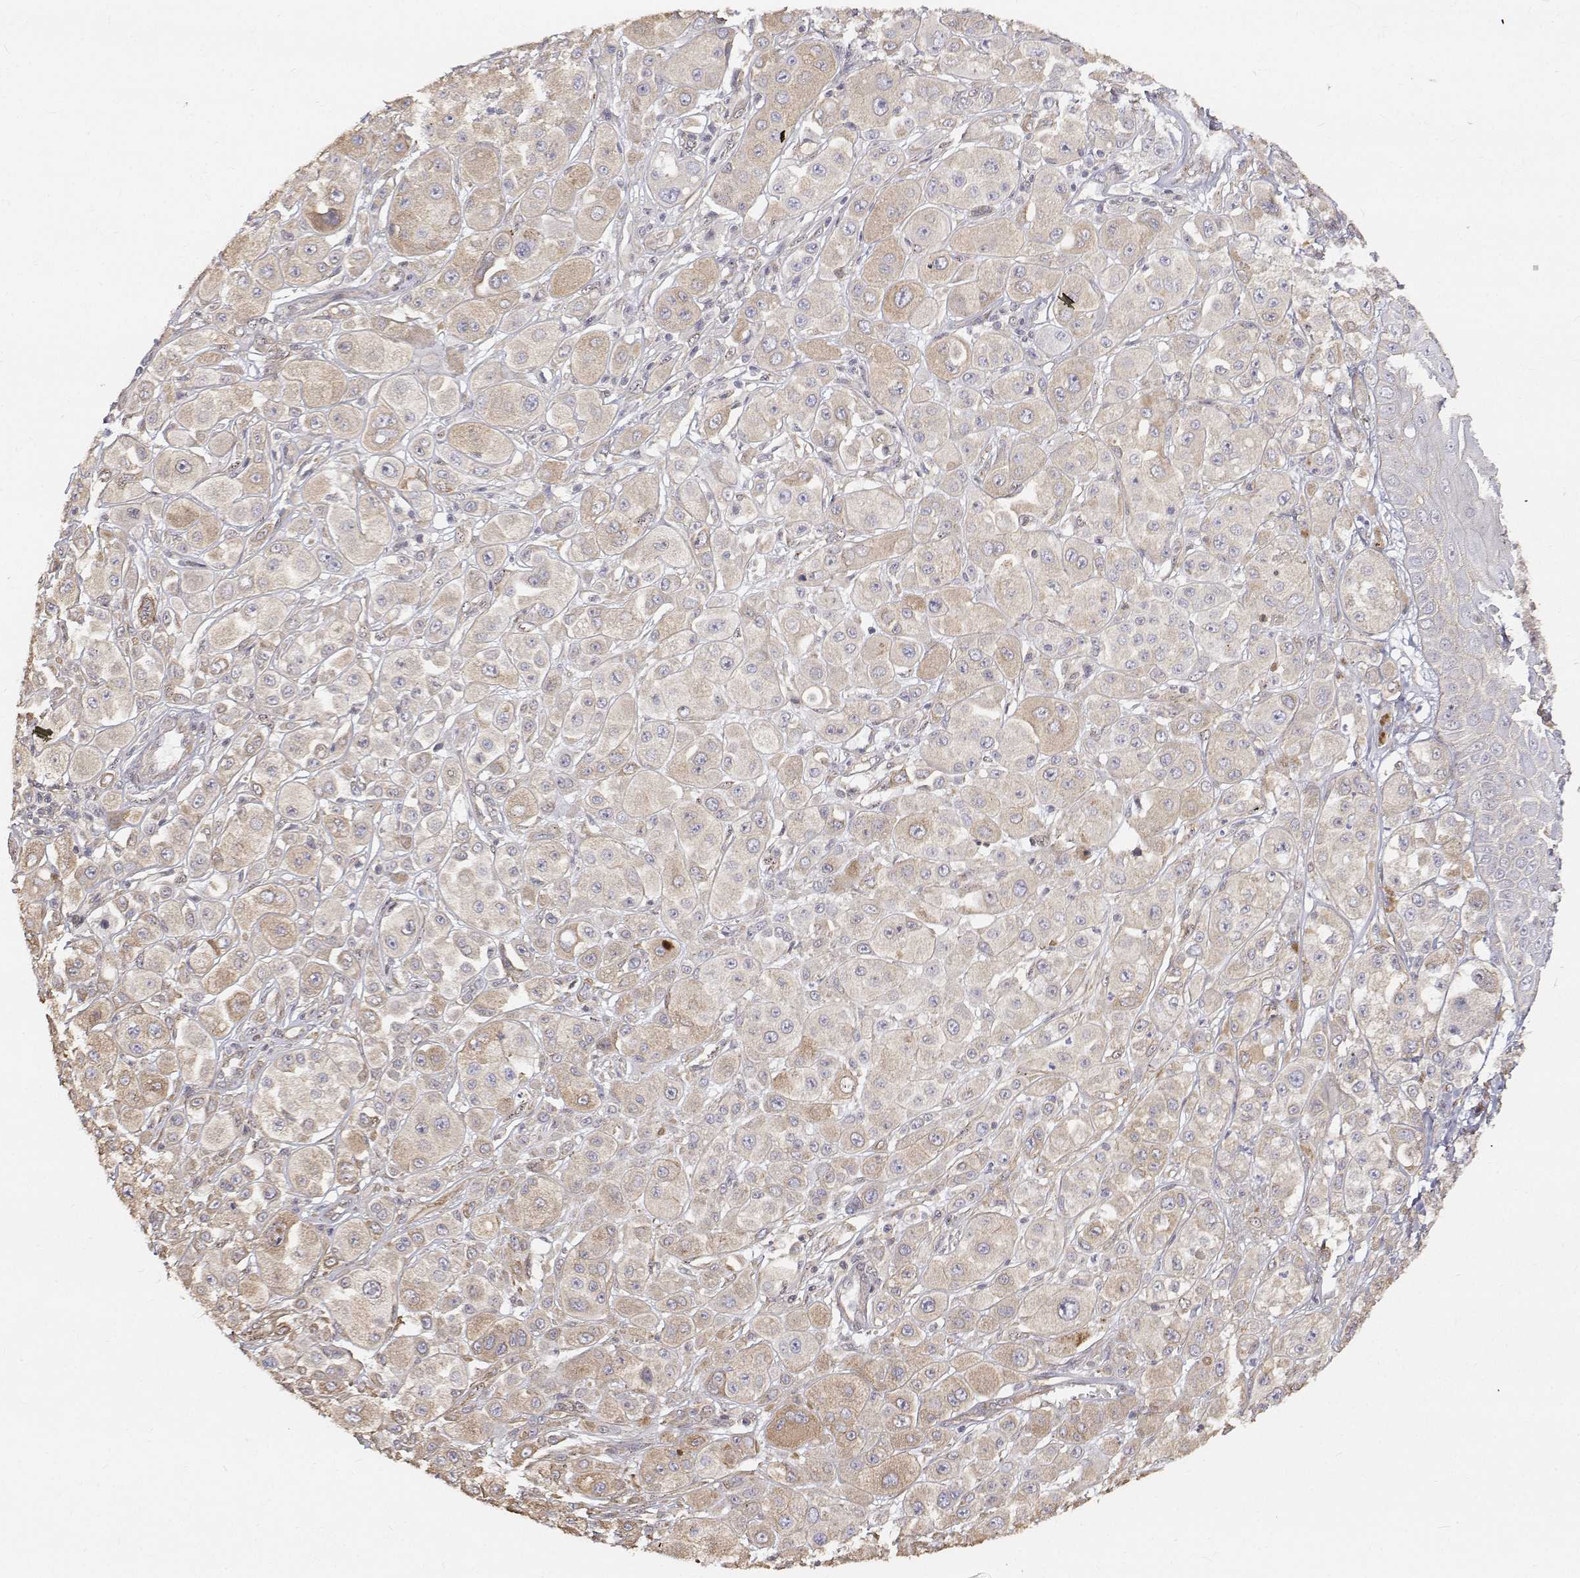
{"staining": {"intensity": "weak", "quantity": "<25%", "location": "cytoplasmic/membranous"}, "tissue": "melanoma", "cell_type": "Tumor cells", "image_type": "cancer", "snomed": [{"axis": "morphology", "description": "Malignant melanoma, NOS"}, {"axis": "topography", "description": "Skin"}], "caption": "Malignant melanoma was stained to show a protein in brown. There is no significant expression in tumor cells.", "gene": "GSDMA", "patient": {"sex": "male", "age": 67}}